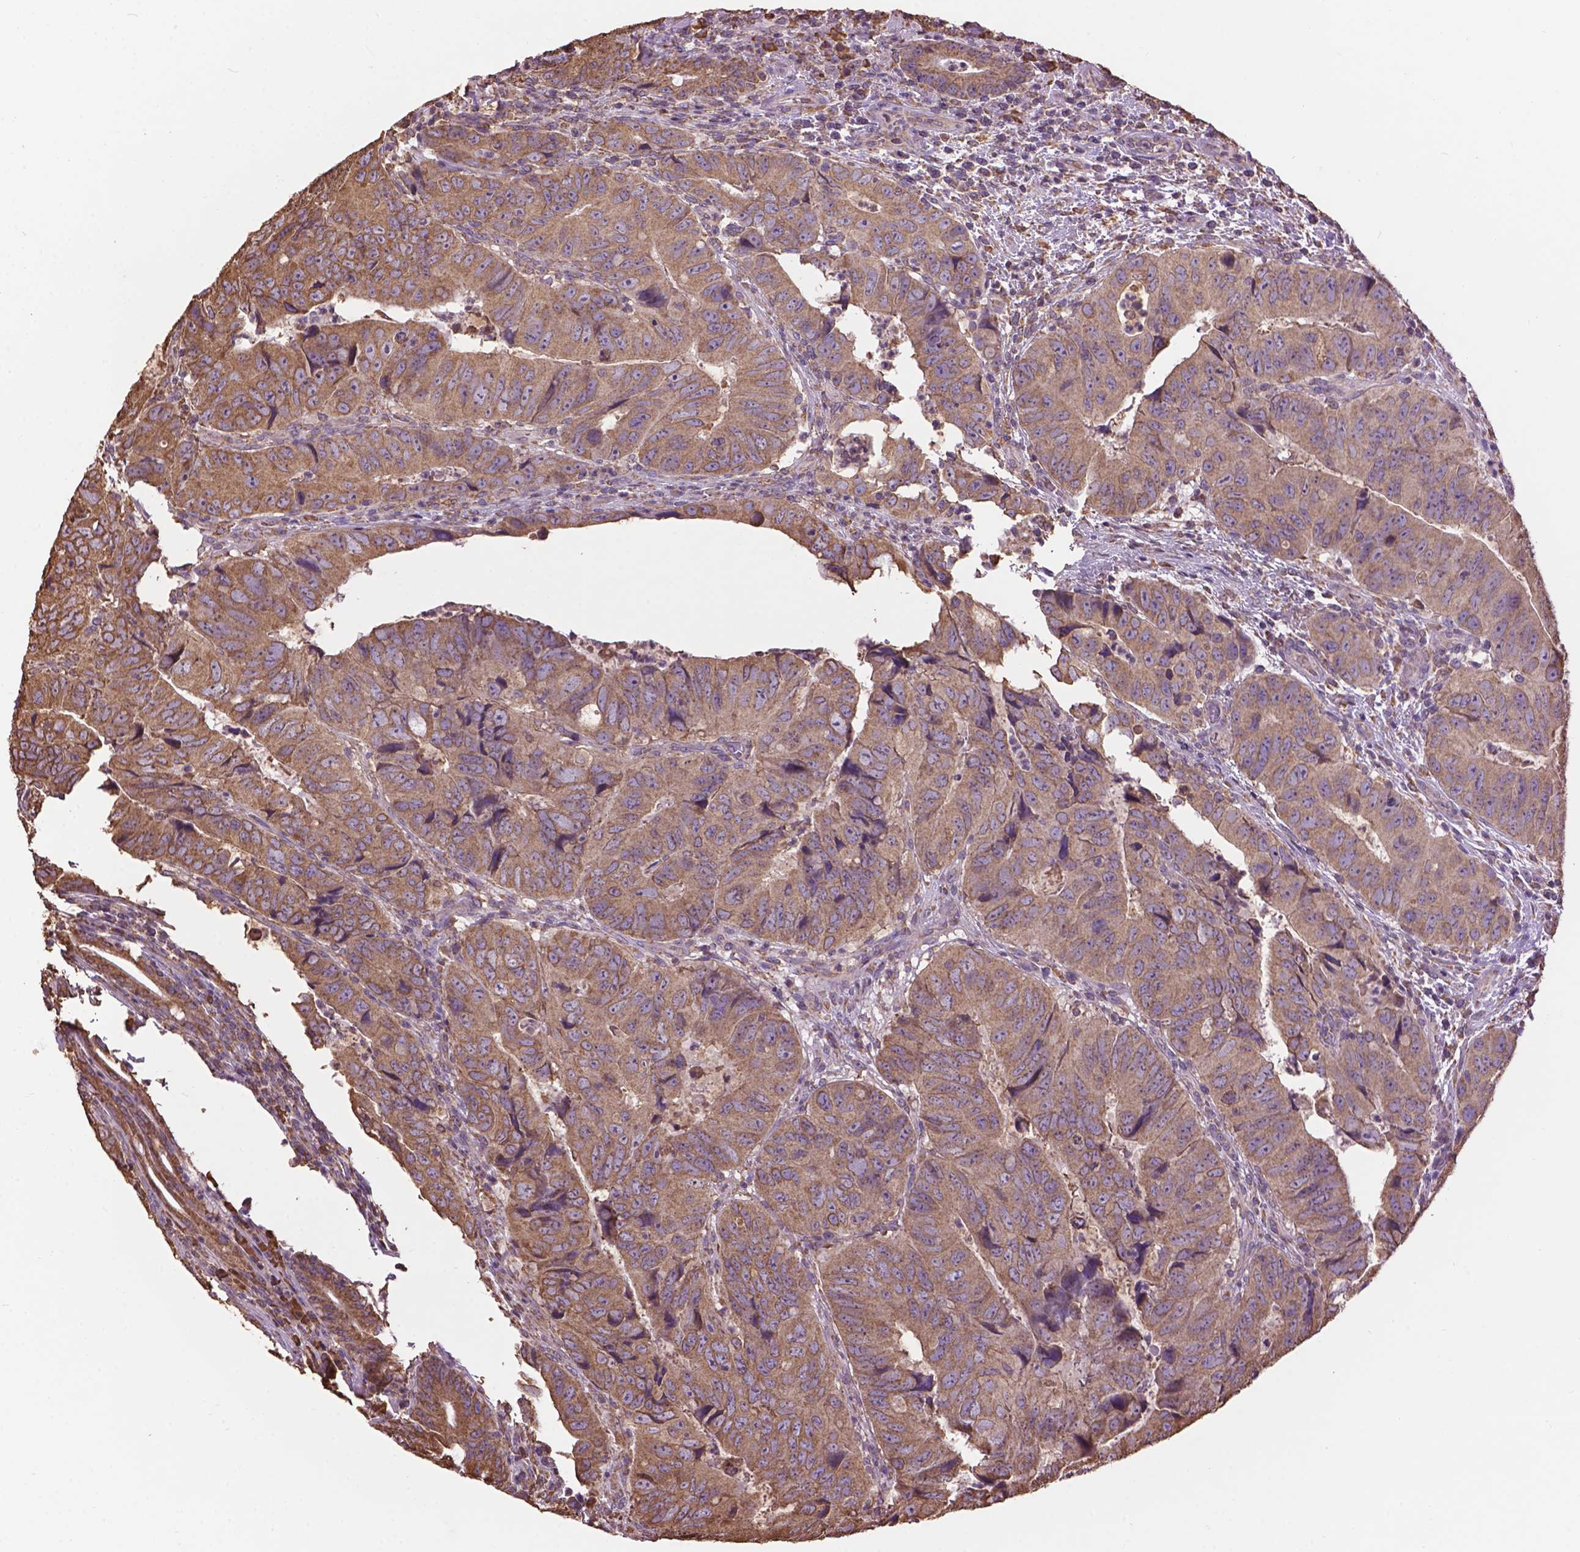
{"staining": {"intensity": "moderate", "quantity": ">75%", "location": "cytoplasmic/membranous"}, "tissue": "colorectal cancer", "cell_type": "Tumor cells", "image_type": "cancer", "snomed": [{"axis": "morphology", "description": "Adenocarcinoma, NOS"}, {"axis": "topography", "description": "Colon"}], "caption": "There is medium levels of moderate cytoplasmic/membranous positivity in tumor cells of colorectal cancer, as demonstrated by immunohistochemical staining (brown color).", "gene": "PPP2R5E", "patient": {"sex": "male", "age": 79}}